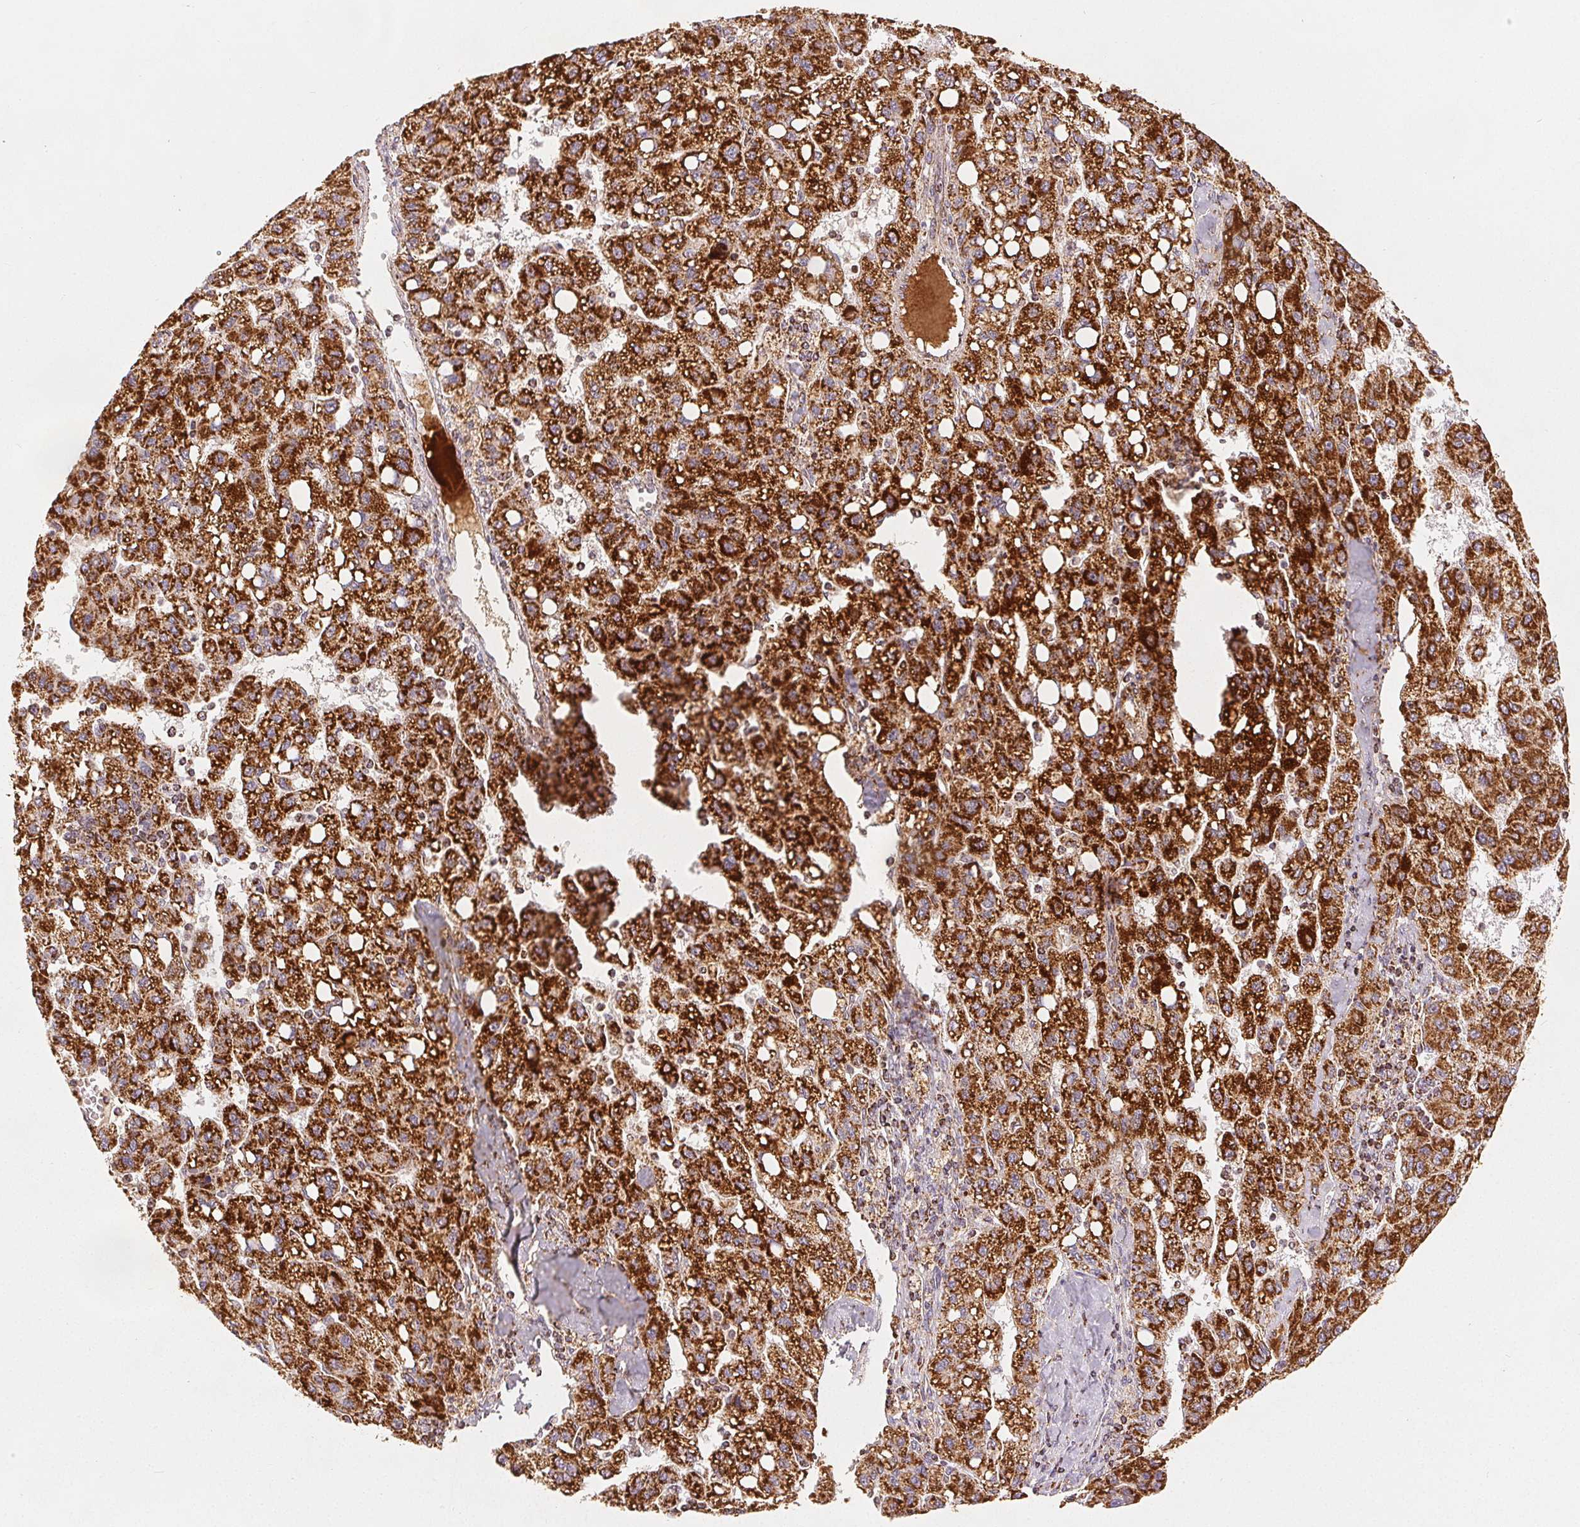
{"staining": {"intensity": "strong", "quantity": ">75%", "location": "cytoplasmic/membranous"}, "tissue": "liver cancer", "cell_type": "Tumor cells", "image_type": "cancer", "snomed": [{"axis": "morphology", "description": "Carcinoma, Hepatocellular, NOS"}, {"axis": "topography", "description": "Liver"}], "caption": "Liver cancer (hepatocellular carcinoma) stained for a protein reveals strong cytoplasmic/membranous positivity in tumor cells.", "gene": "SDHB", "patient": {"sex": "female", "age": 82}}